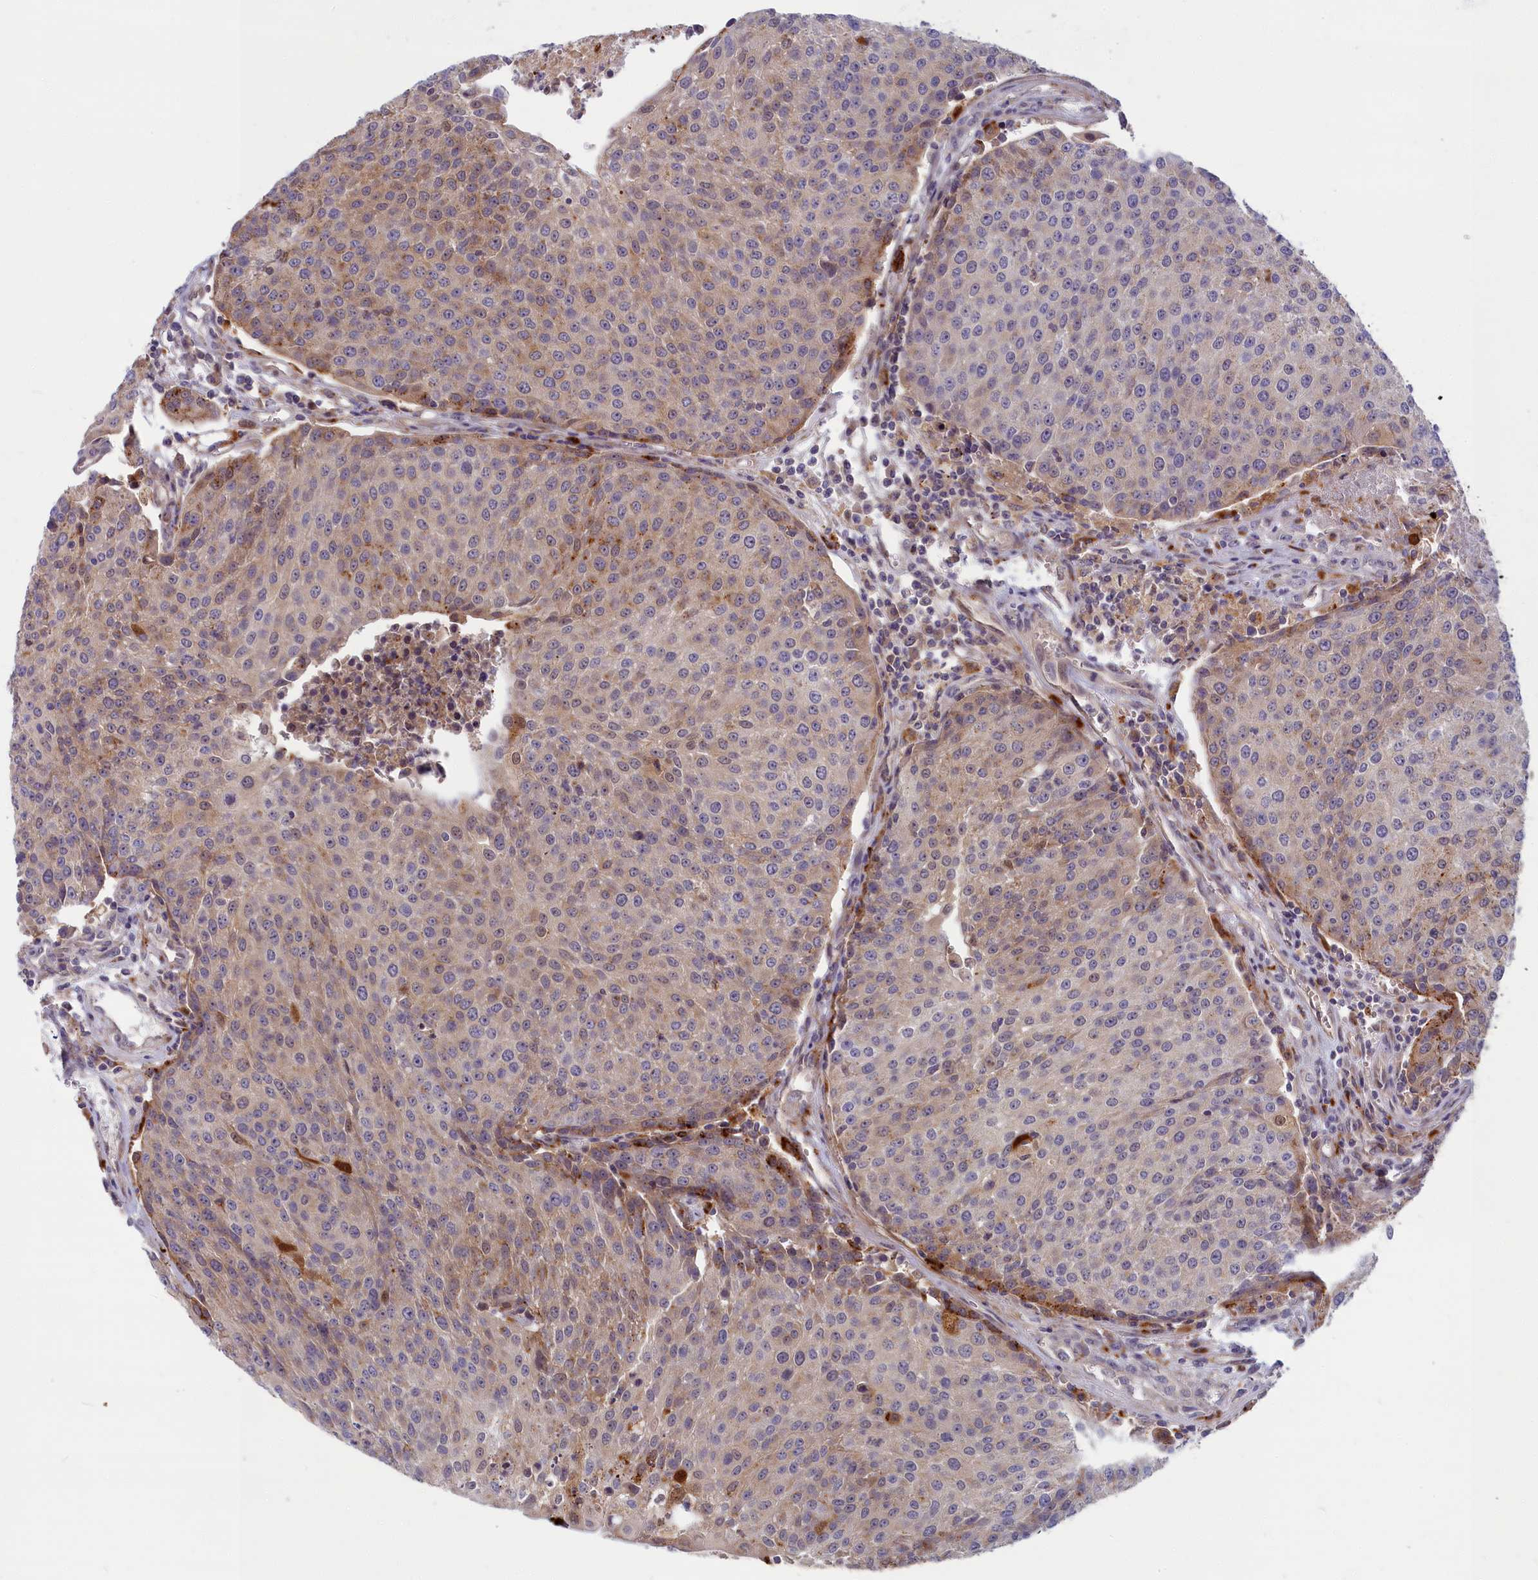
{"staining": {"intensity": "moderate", "quantity": "<25%", "location": "cytoplasmic/membranous,nuclear"}, "tissue": "urothelial cancer", "cell_type": "Tumor cells", "image_type": "cancer", "snomed": [{"axis": "morphology", "description": "Urothelial carcinoma, High grade"}, {"axis": "topography", "description": "Urinary bladder"}], "caption": "Moderate cytoplasmic/membranous and nuclear protein staining is appreciated in about <25% of tumor cells in high-grade urothelial carcinoma.", "gene": "FCSK", "patient": {"sex": "female", "age": 85}}